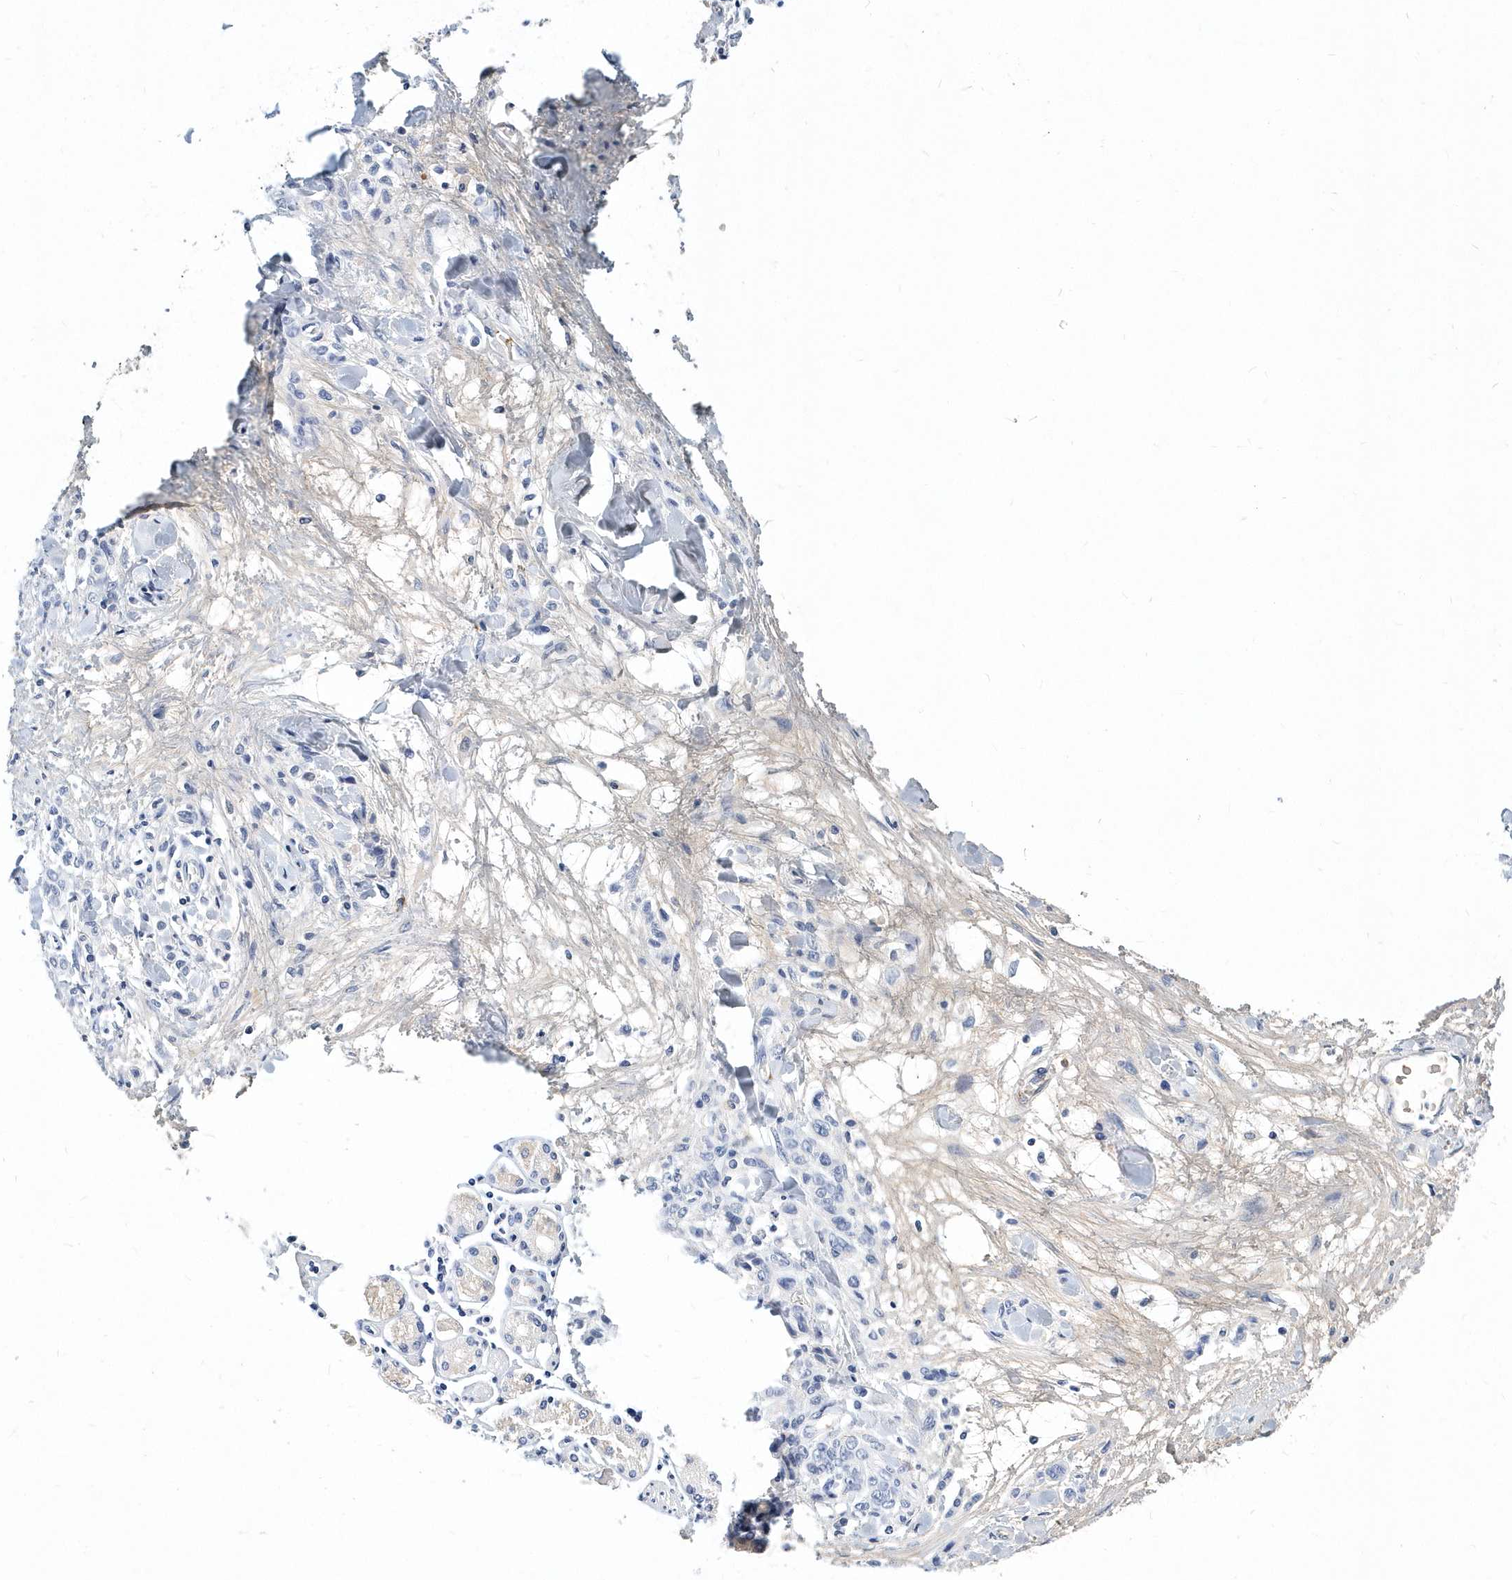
{"staining": {"intensity": "negative", "quantity": "none", "location": "none"}, "tissue": "stomach cancer", "cell_type": "Tumor cells", "image_type": "cancer", "snomed": [{"axis": "morphology", "description": "Normal tissue, NOS"}, {"axis": "morphology", "description": "Adenocarcinoma, NOS"}, {"axis": "topography", "description": "Stomach"}], "caption": "This is an immunohistochemistry micrograph of human stomach cancer. There is no positivity in tumor cells.", "gene": "ITGA2B", "patient": {"sex": "male", "age": 82}}